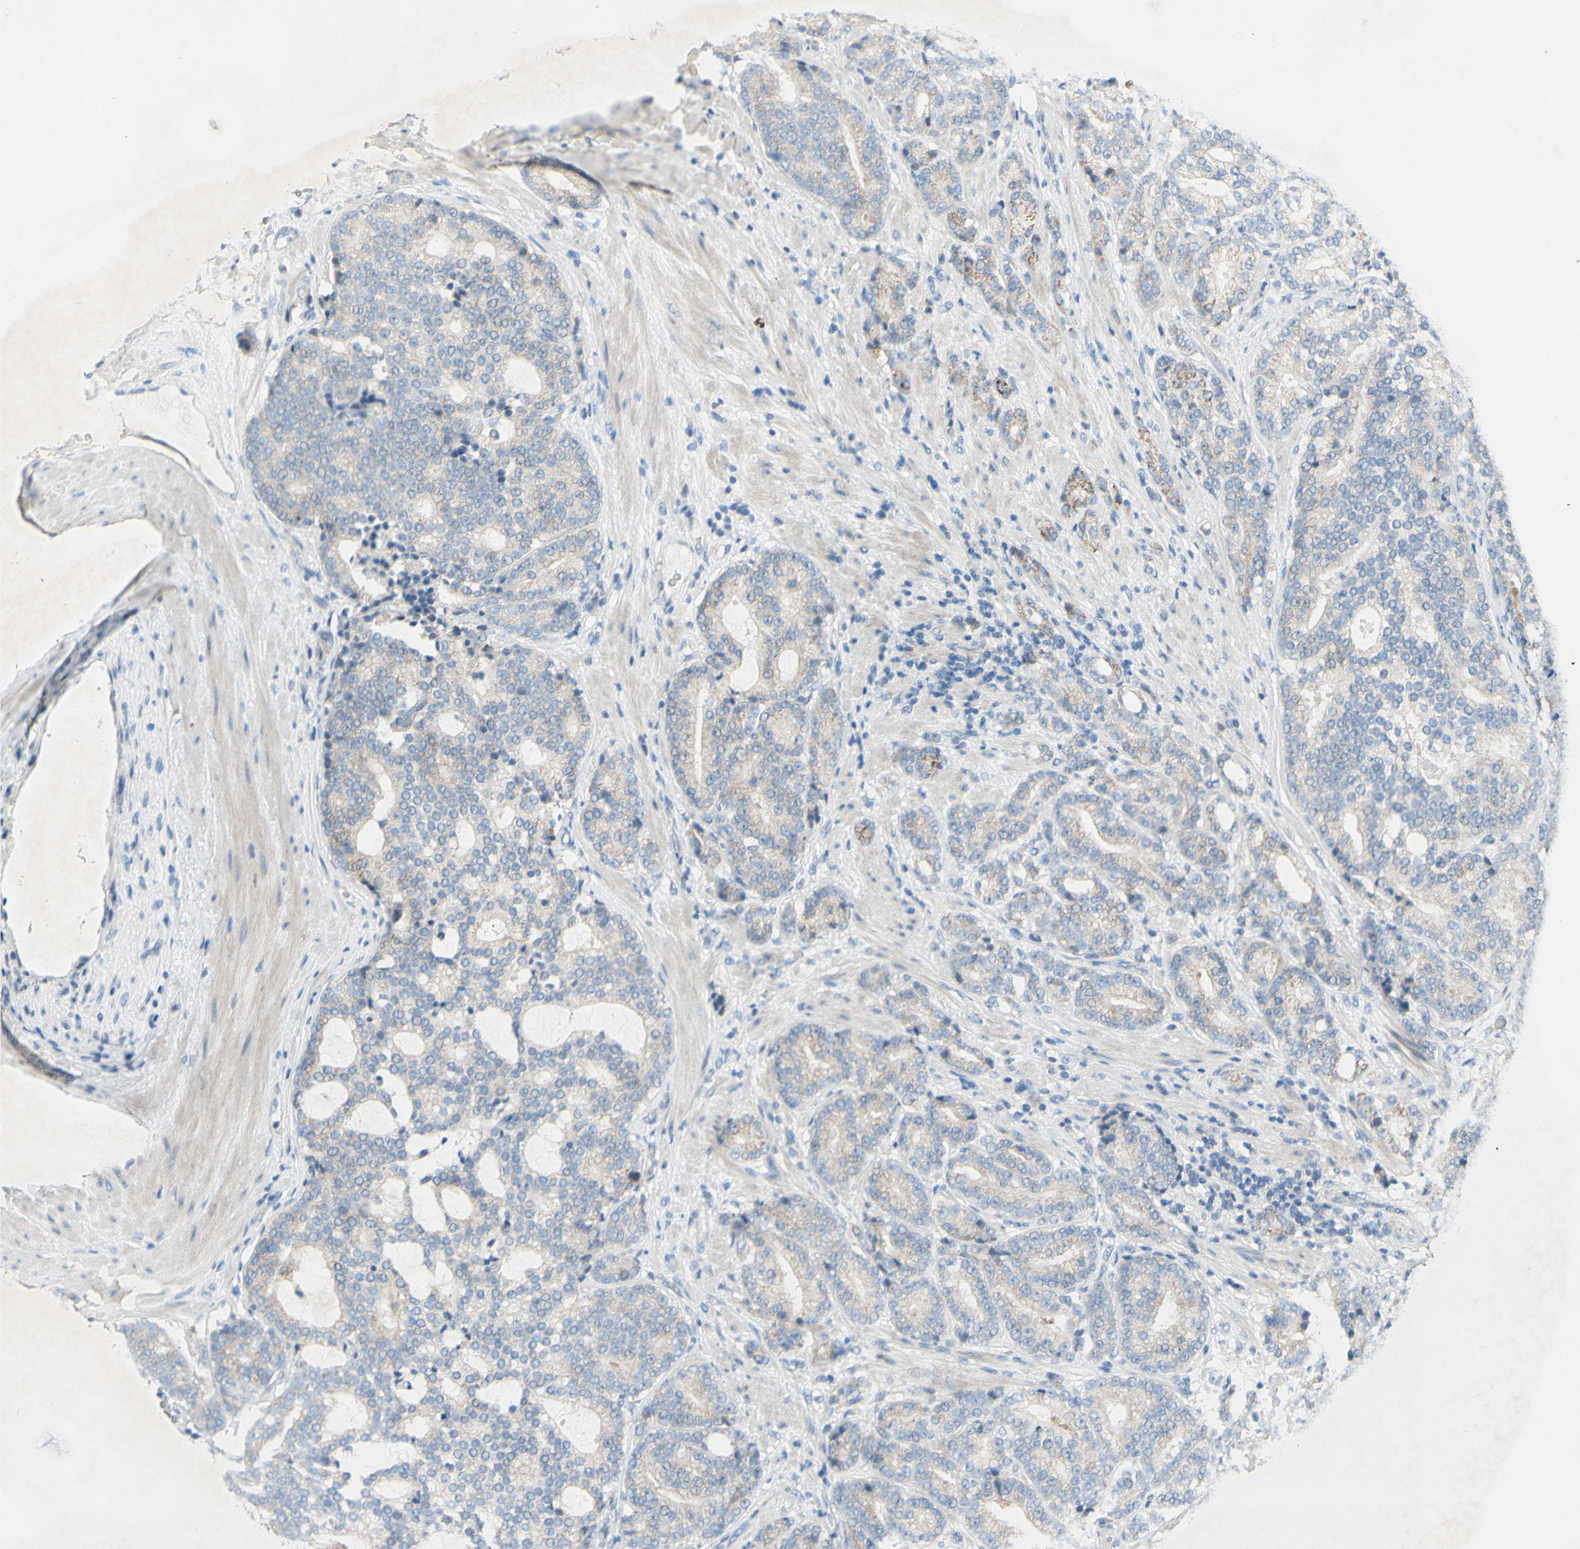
{"staining": {"intensity": "negative", "quantity": "none", "location": "none"}, "tissue": "prostate cancer", "cell_type": "Tumor cells", "image_type": "cancer", "snomed": [{"axis": "morphology", "description": "Adenocarcinoma, High grade"}, {"axis": "topography", "description": "Prostate"}], "caption": "Tumor cells show no significant protein staining in adenocarcinoma (high-grade) (prostate). (Stains: DAB immunohistochemistry (IHC) with hematoxylin counter stain, Microscopy: brightfield microscopy at high magnification).", "gene": "ACADL", "patient": {"sex": "male", "age": 61}}